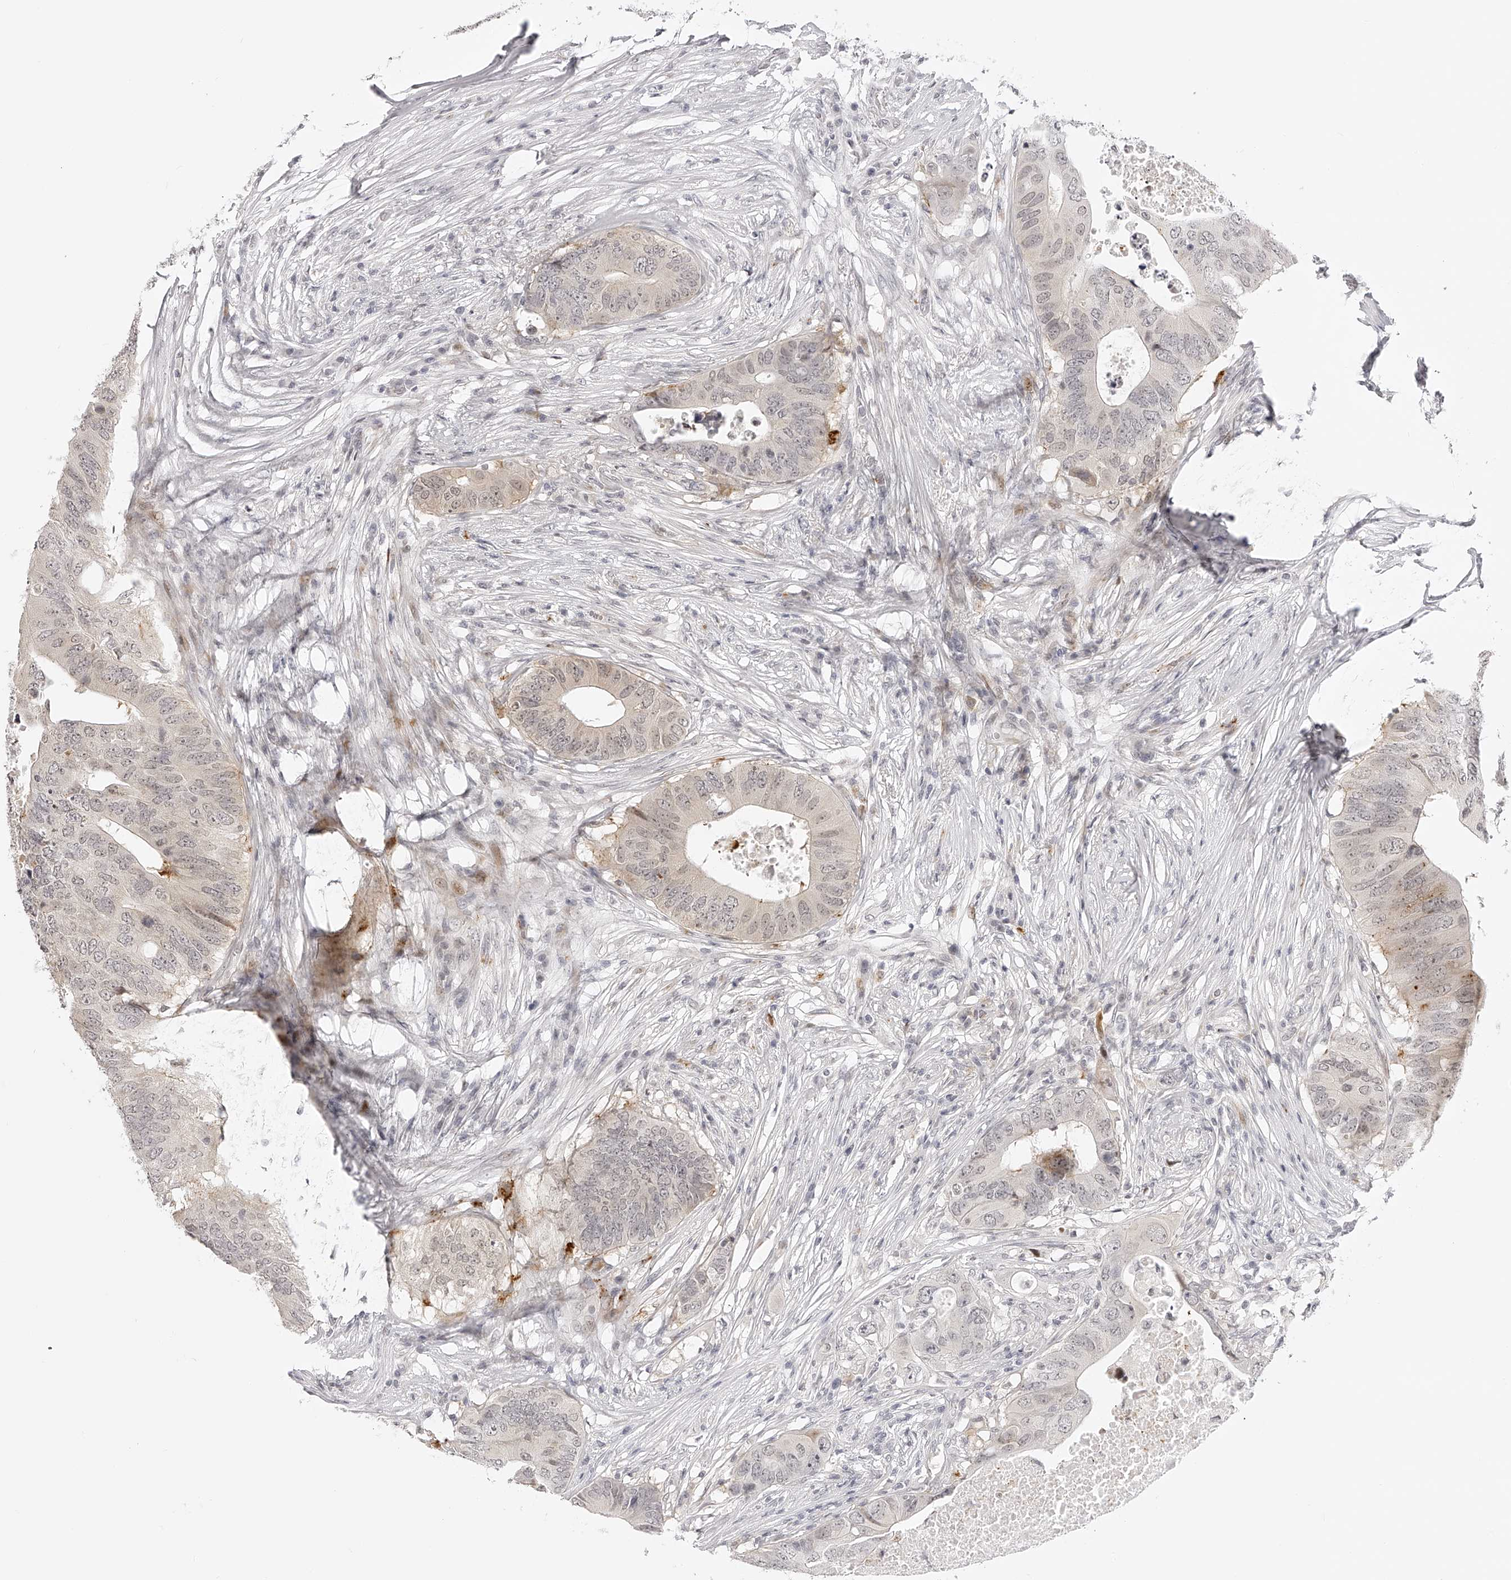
{"staining": {"intensity": "weak", "quantity": "25%-75%", "location": "nuclear"}, "tissue": "colorectal cancer", "cell_type": "Tumor cells", "image_type": "cancer", "snomed": [{"axis": "morphology", "description": "Adenocarcinoma, NOS"}, {"axis": "topography", "description": "Colon"}], "caption": "Immunohistochemical staining of human colorectal cancer shows low levels of weak nuclear positivity in about 25%-75% of tumor cells. (IHC, brightfield microscopy, high magnification).", "gene": "PLEKHG1", "patient": {"sex": "male", "age": 71}}